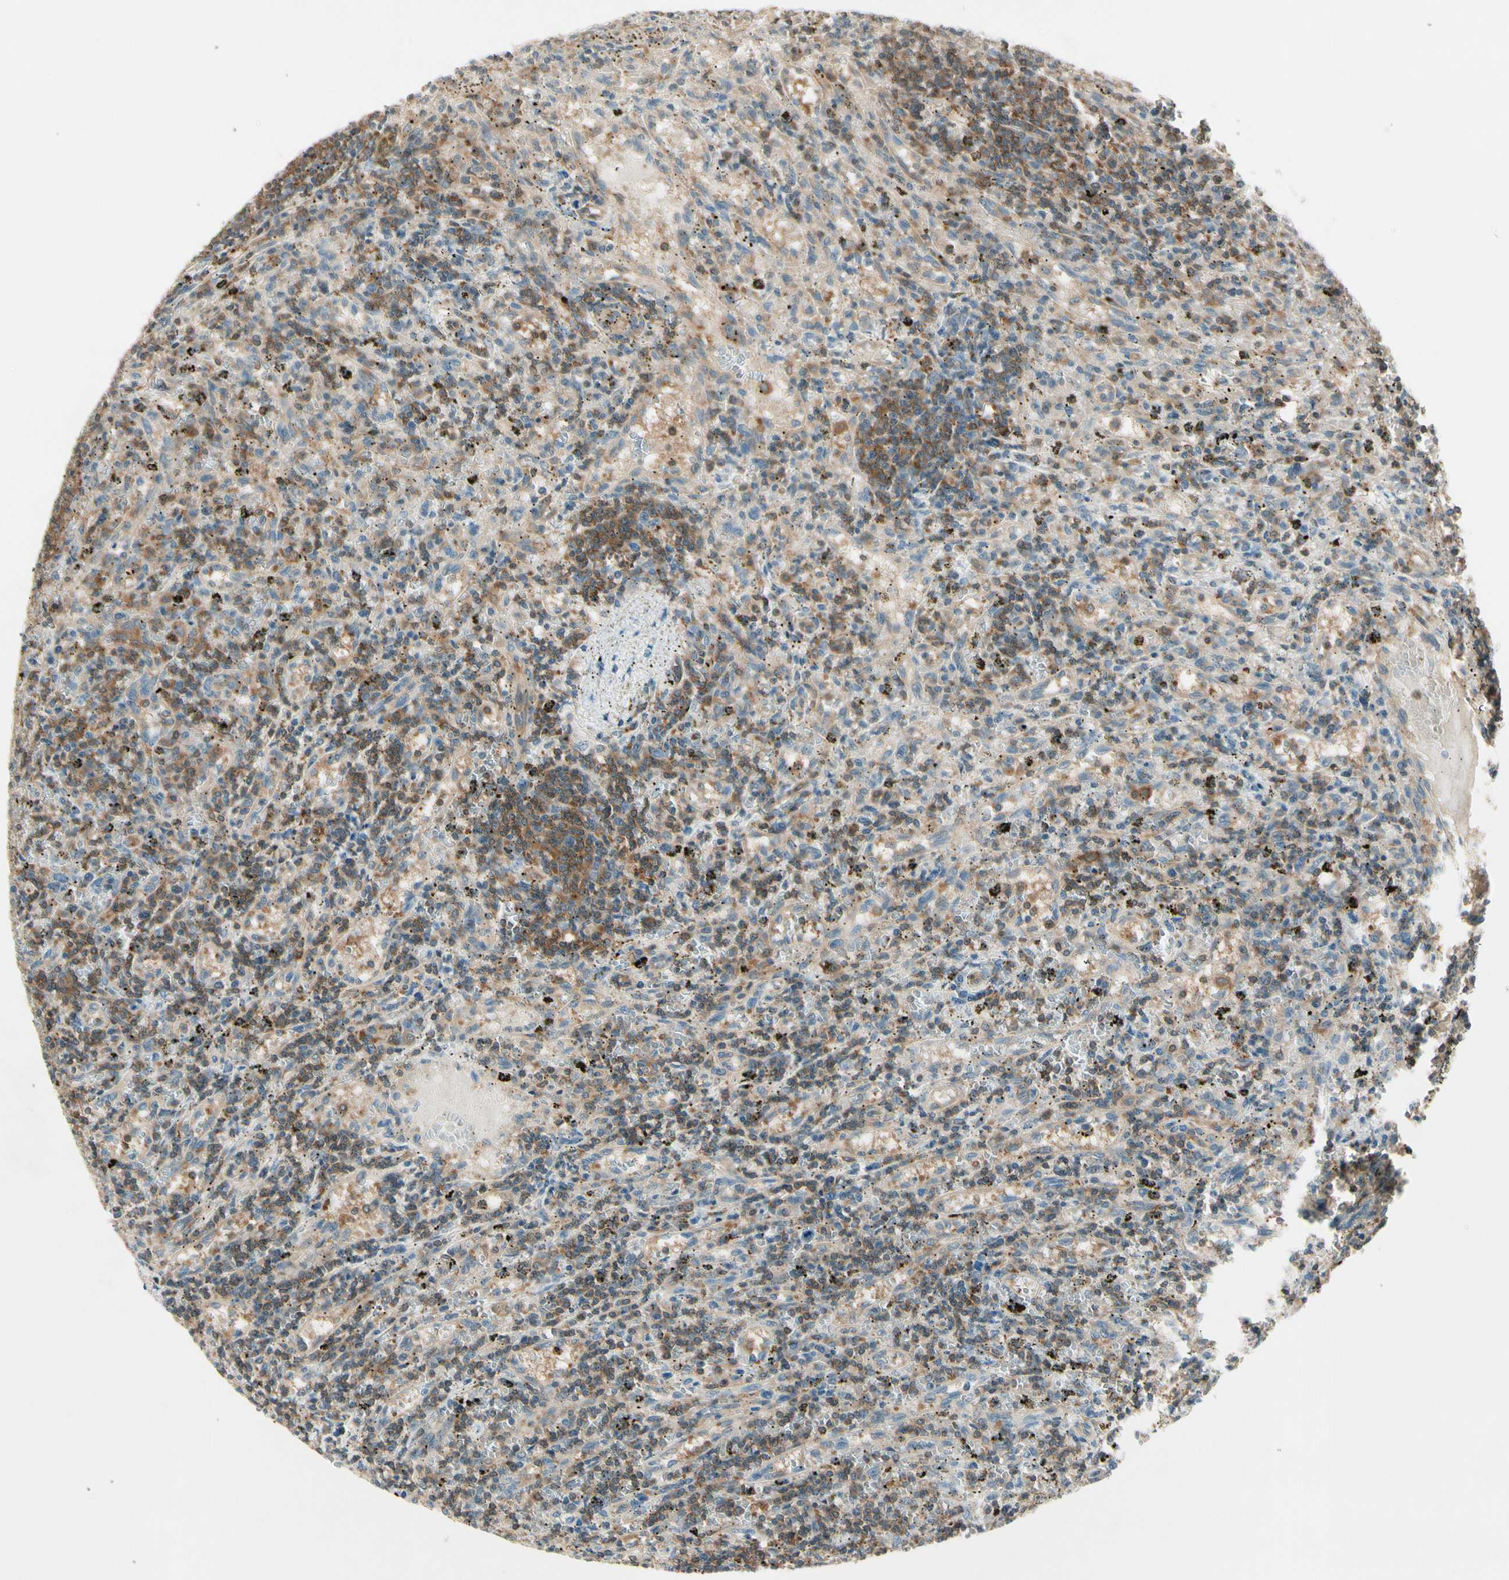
{"staining": {"intensity": "moderate", "quantity": ">75%", "location": "cytoplasmic/membranous"}, "tissue": "lymphoma", "cell_type": "Tumor cells", "image_type": "cancer", "snomed": [{"axis": "morphology", "description": "Malignant lymphoma, non-Hodgkin's type, Low grade"}, {"axis": "topography", "description": "Spleen"}], "caption": "IHC of human malignant lymphoma, non-Hodgkin's type (low-grade) demonstrates medium levels of moderate cytoplasmic/membranous positivity in approximately >75% of tumor cells.", "gene": "OXSR1", "patient": {"sex": "male", "age": 76}}